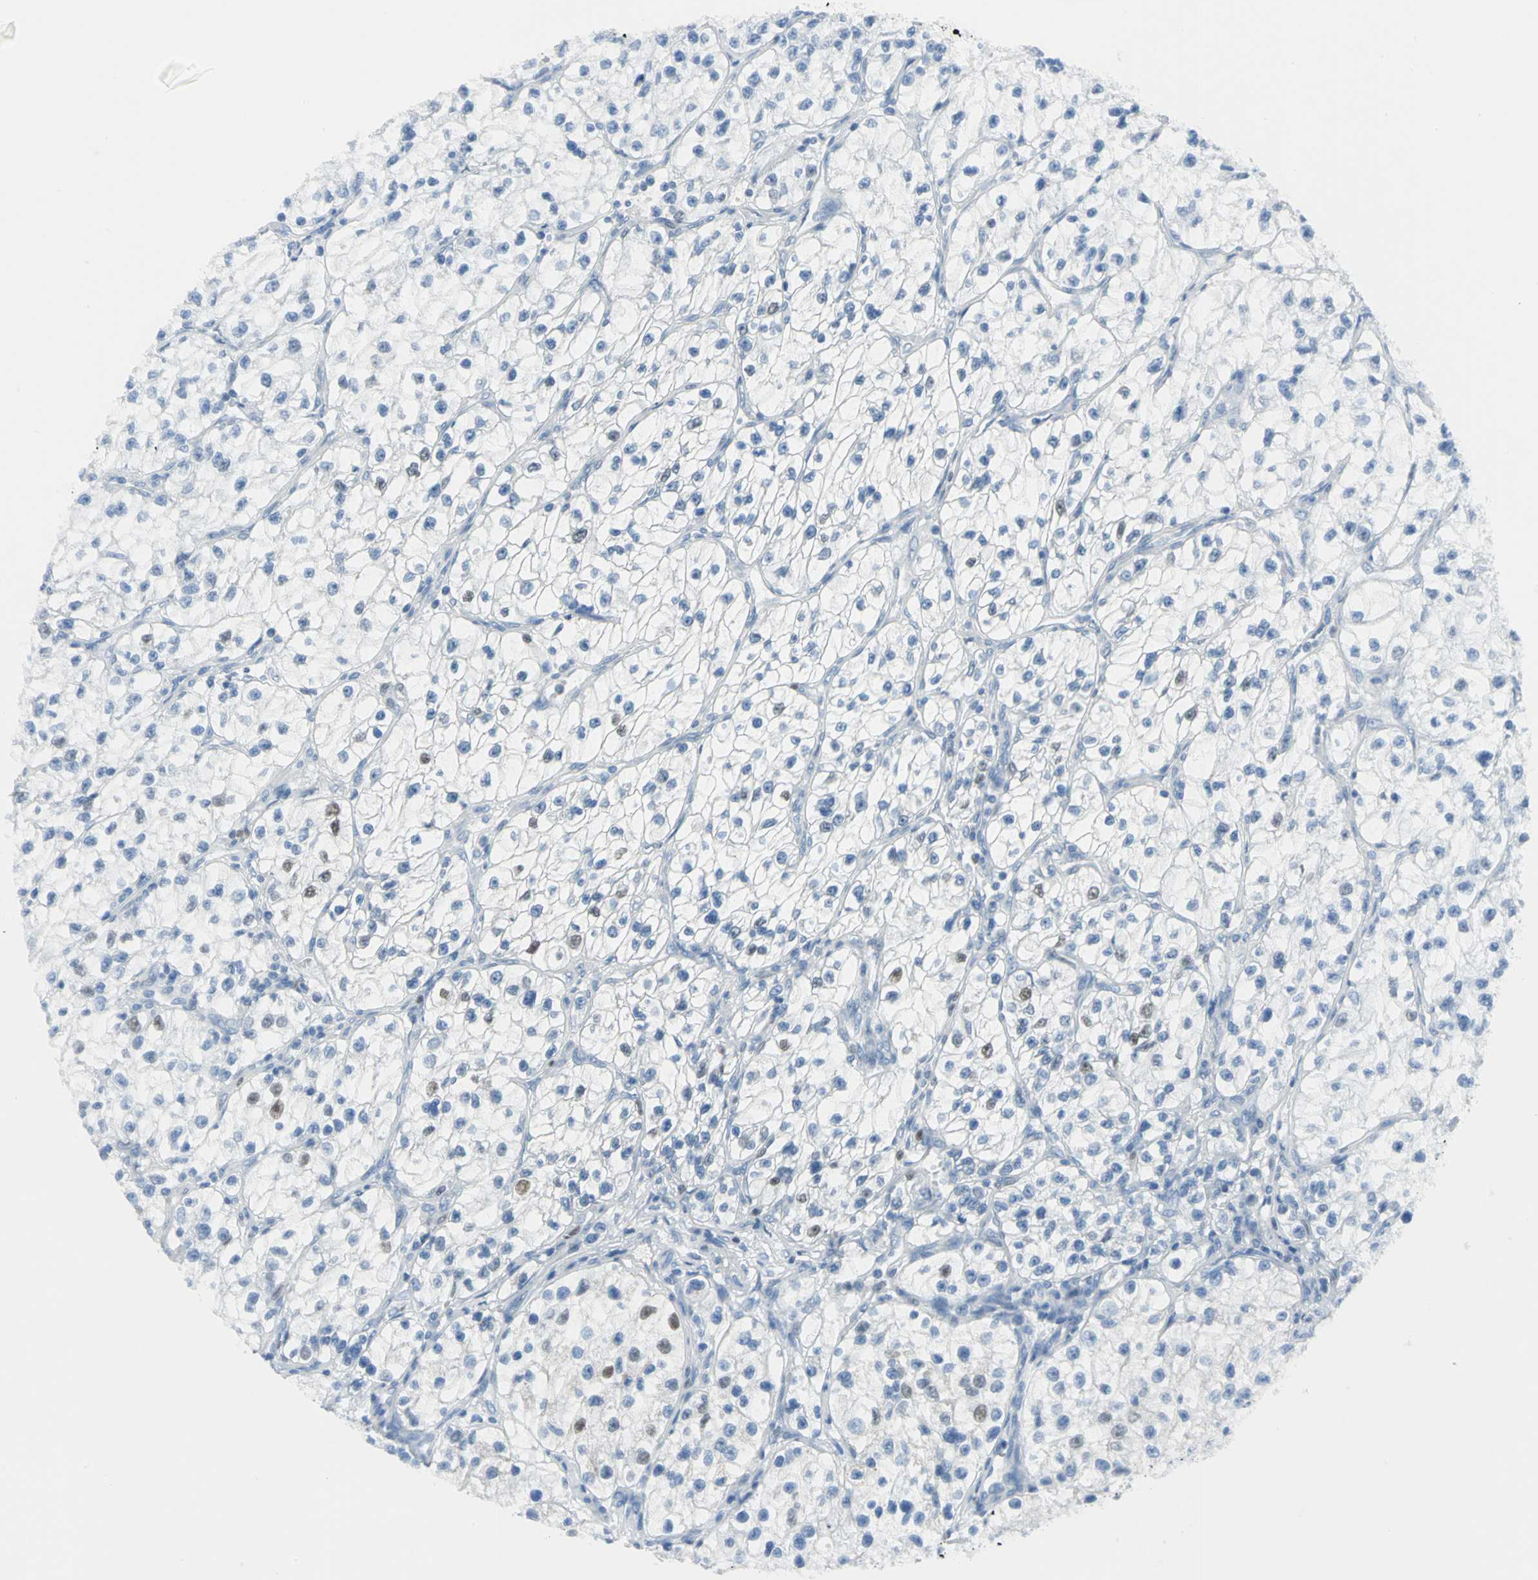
{"staining": {"intensity": "moderate", "quantity": "<25%", "location": "nuclear"}, "tissue": "renal cancer", "cell_type": "Tumor cells", "image_type": "cancer", "snomed": [{"axis": "morphology", "description": "Adenocarcinoma, NOS"}, {"axis": "topography", "description": "Kidney"}], "caption": "Immunohistochemical staining of renal adenocarcinoma displays moderate nuclear protein expression in about <25% of tumor cells.", "gene": "MCM3", "patient": {"sex": "female", "age": 57}}